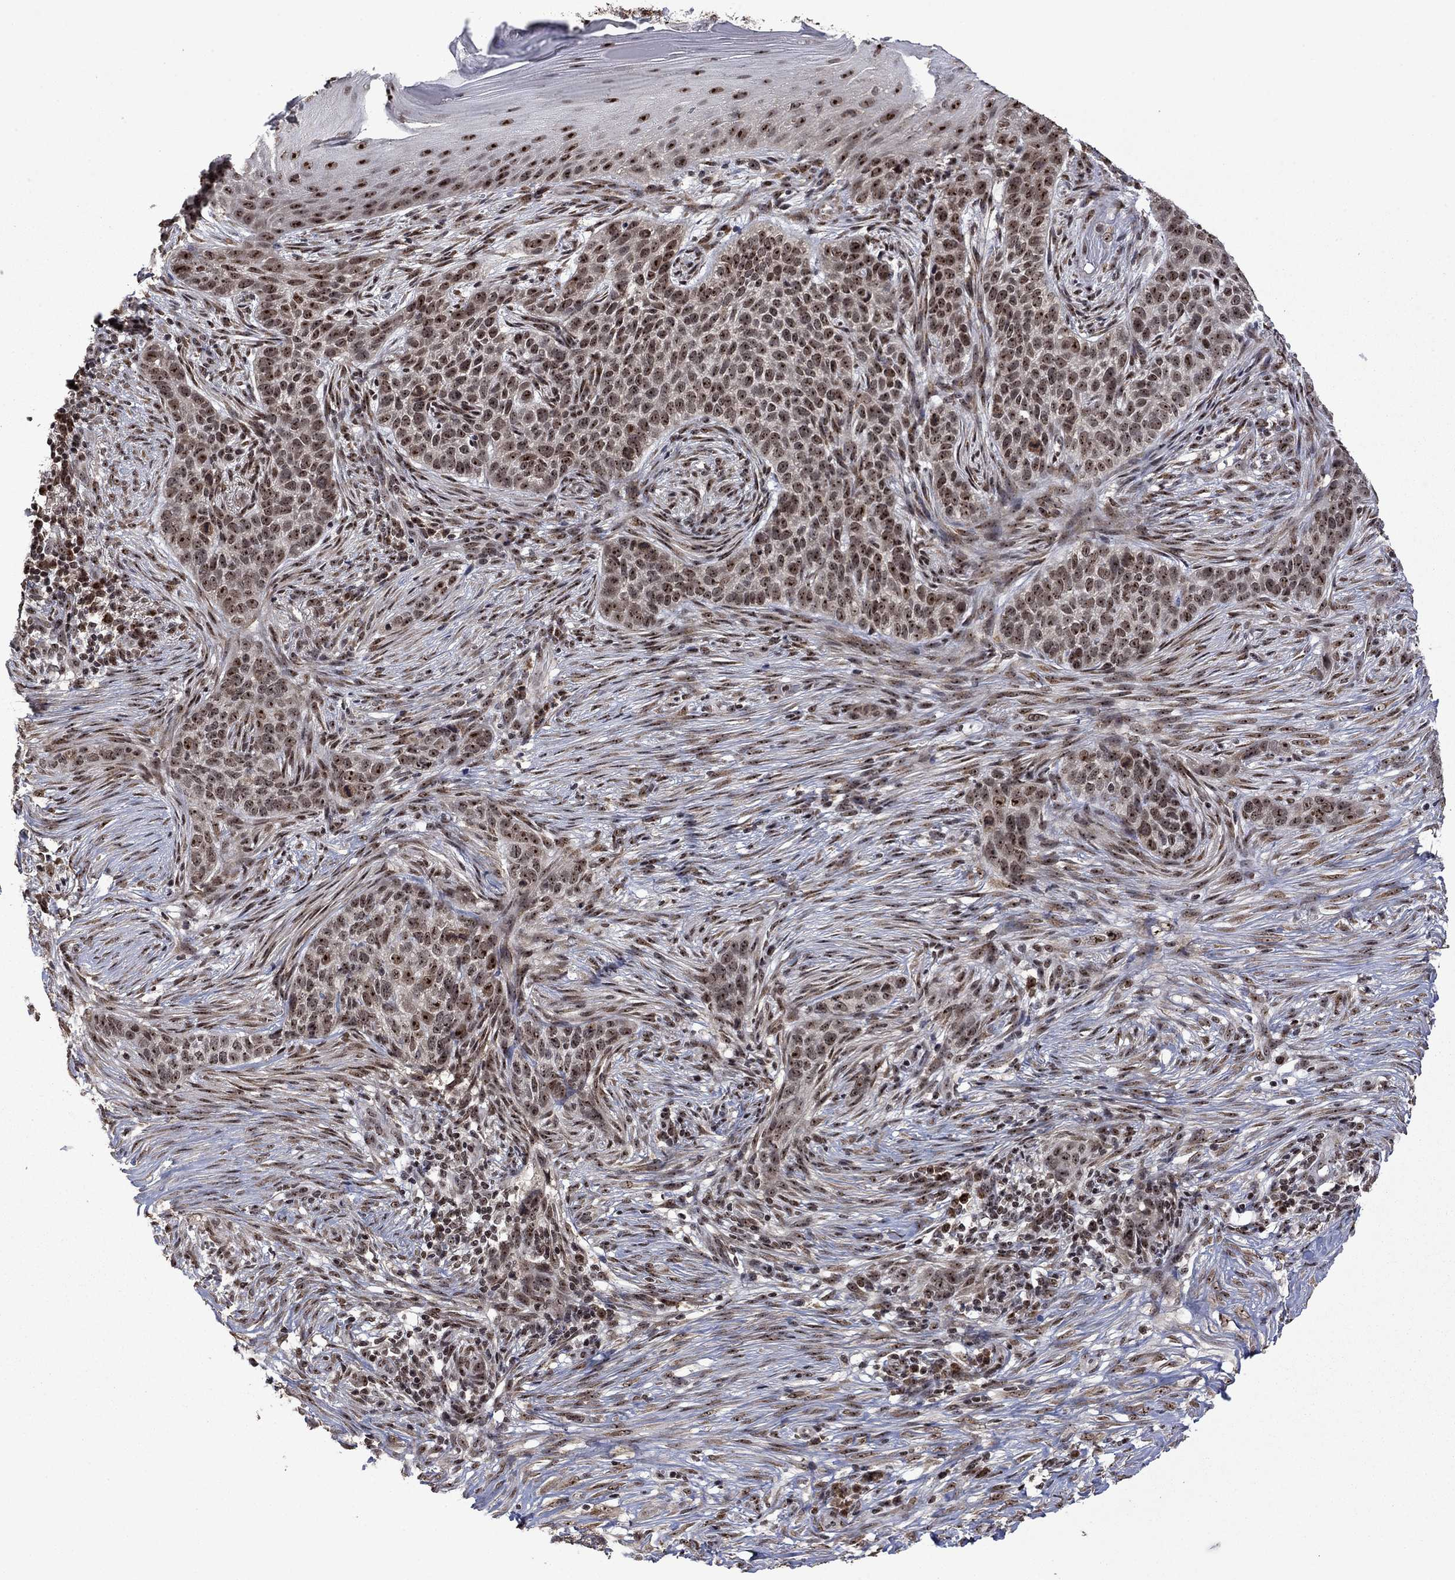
{"staining": {"intensity": "moderate", "quantity": ">75%", "location": "nuclear"}, "tissue": "skin cancer", "cell_type": "Tumor cells", "image_type": "cancer", "snomed": [{"axis": "morphology", "description": "Squamous cell carcinoma, NOS"}, {"axis": "topography", "description": "Skin"}], "caption": "Brown immunohistochemical staining in skin cancer (squamous cell carcinoma) demonstrates moderate nuclear staining in about >75% of tumor cells.", "gene": "FBL", "patient": {"sex": "male", "age": 88}}